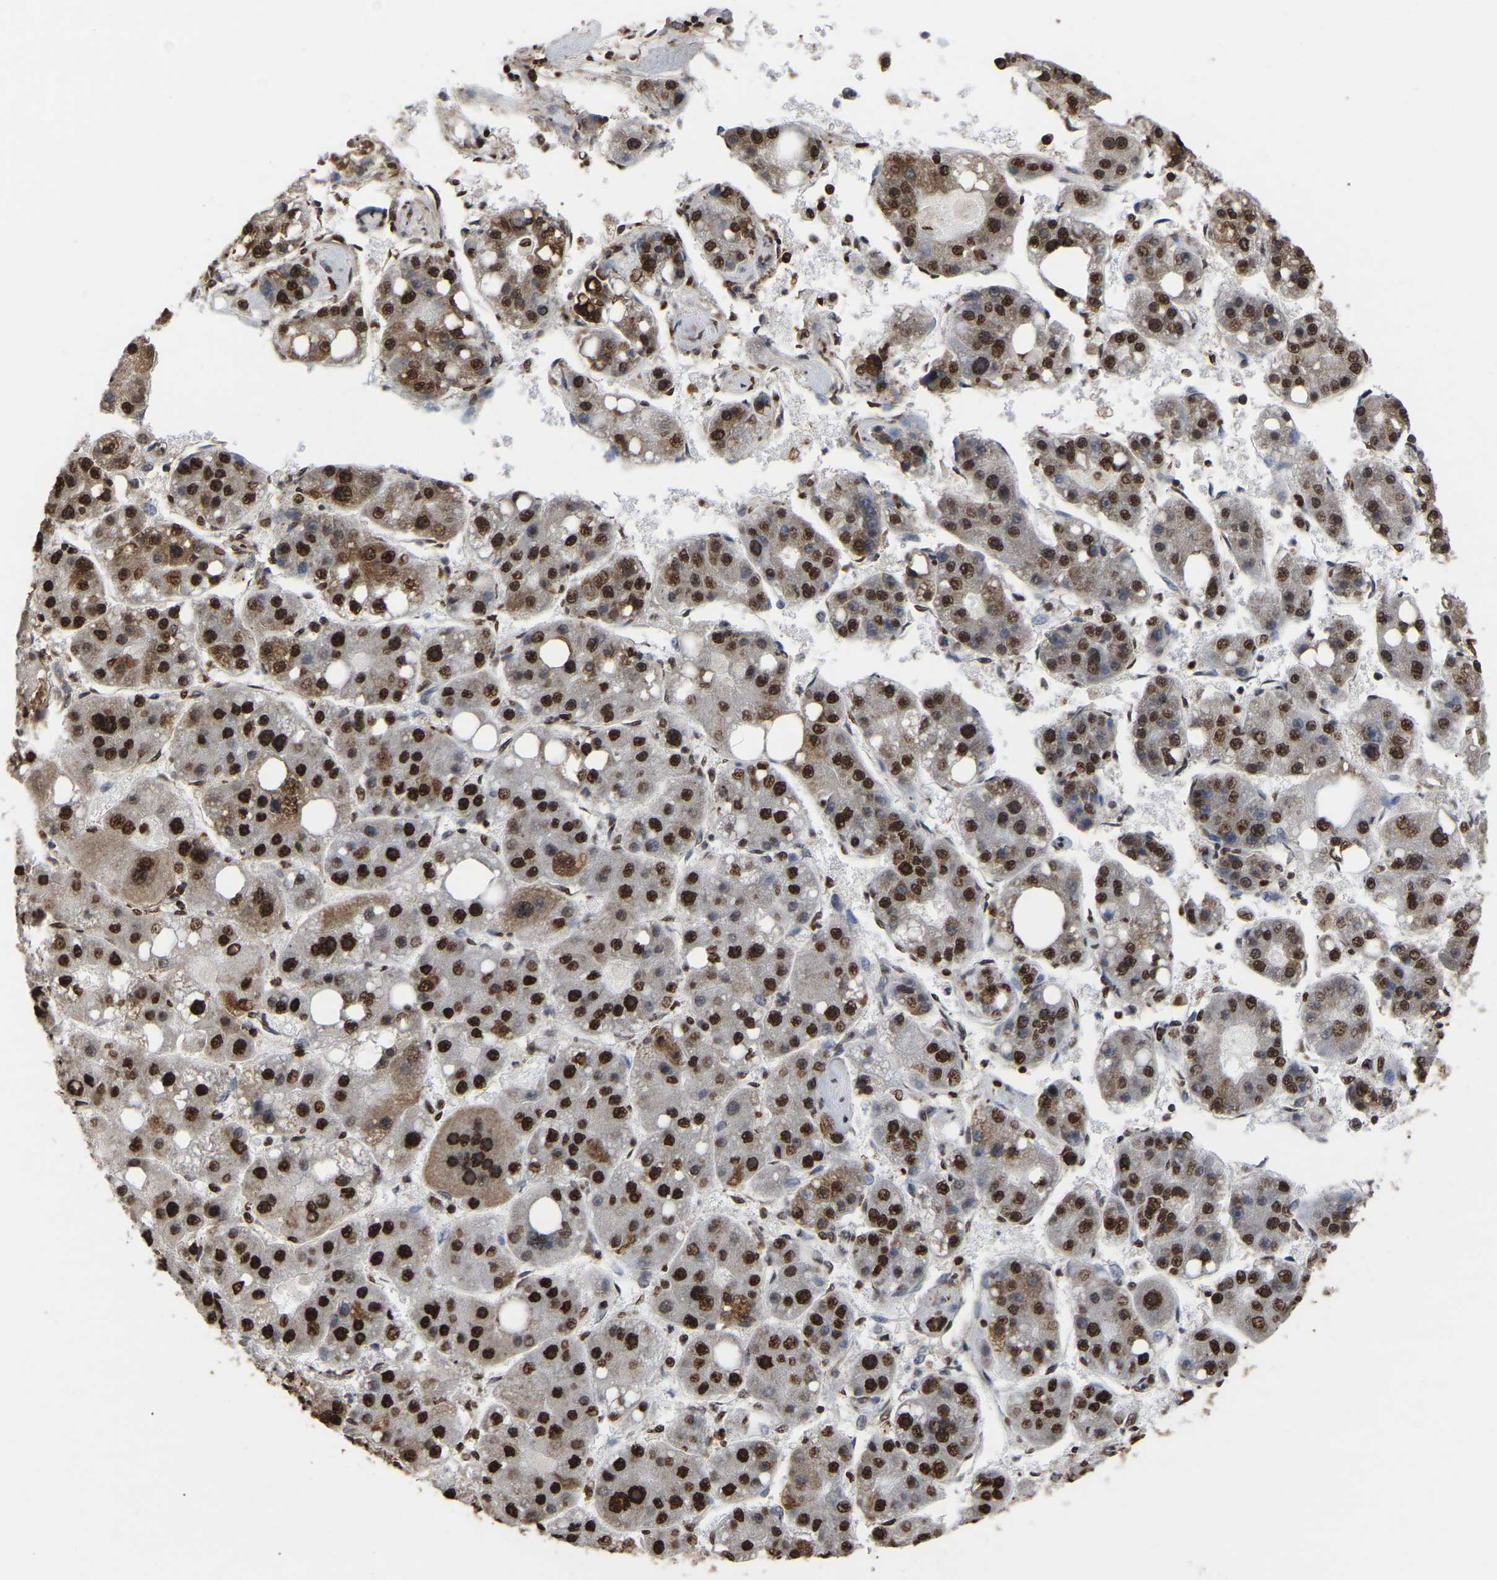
{"staining": {"intensity": "strong", "quantity": ">75%", "location": "nuclear"}, "tissue": "liver cancer", "cell_type": "Tumor cells", "image_type": "cancer", "snomed": [{"axis": "morphology", "description": "Carcinoma, Hepatocellular, NOS"}, {"axis": "topography", "description": "Liver"}], "caption": "This is a micrograph of immunohistochemistry (IHC) staining of hepatocellular carcinoma (liver), which shows strong positivity in the nuclear of tumor cells.", "gene": "RBL2", "patient": {"sex": "female", "age": 61}}